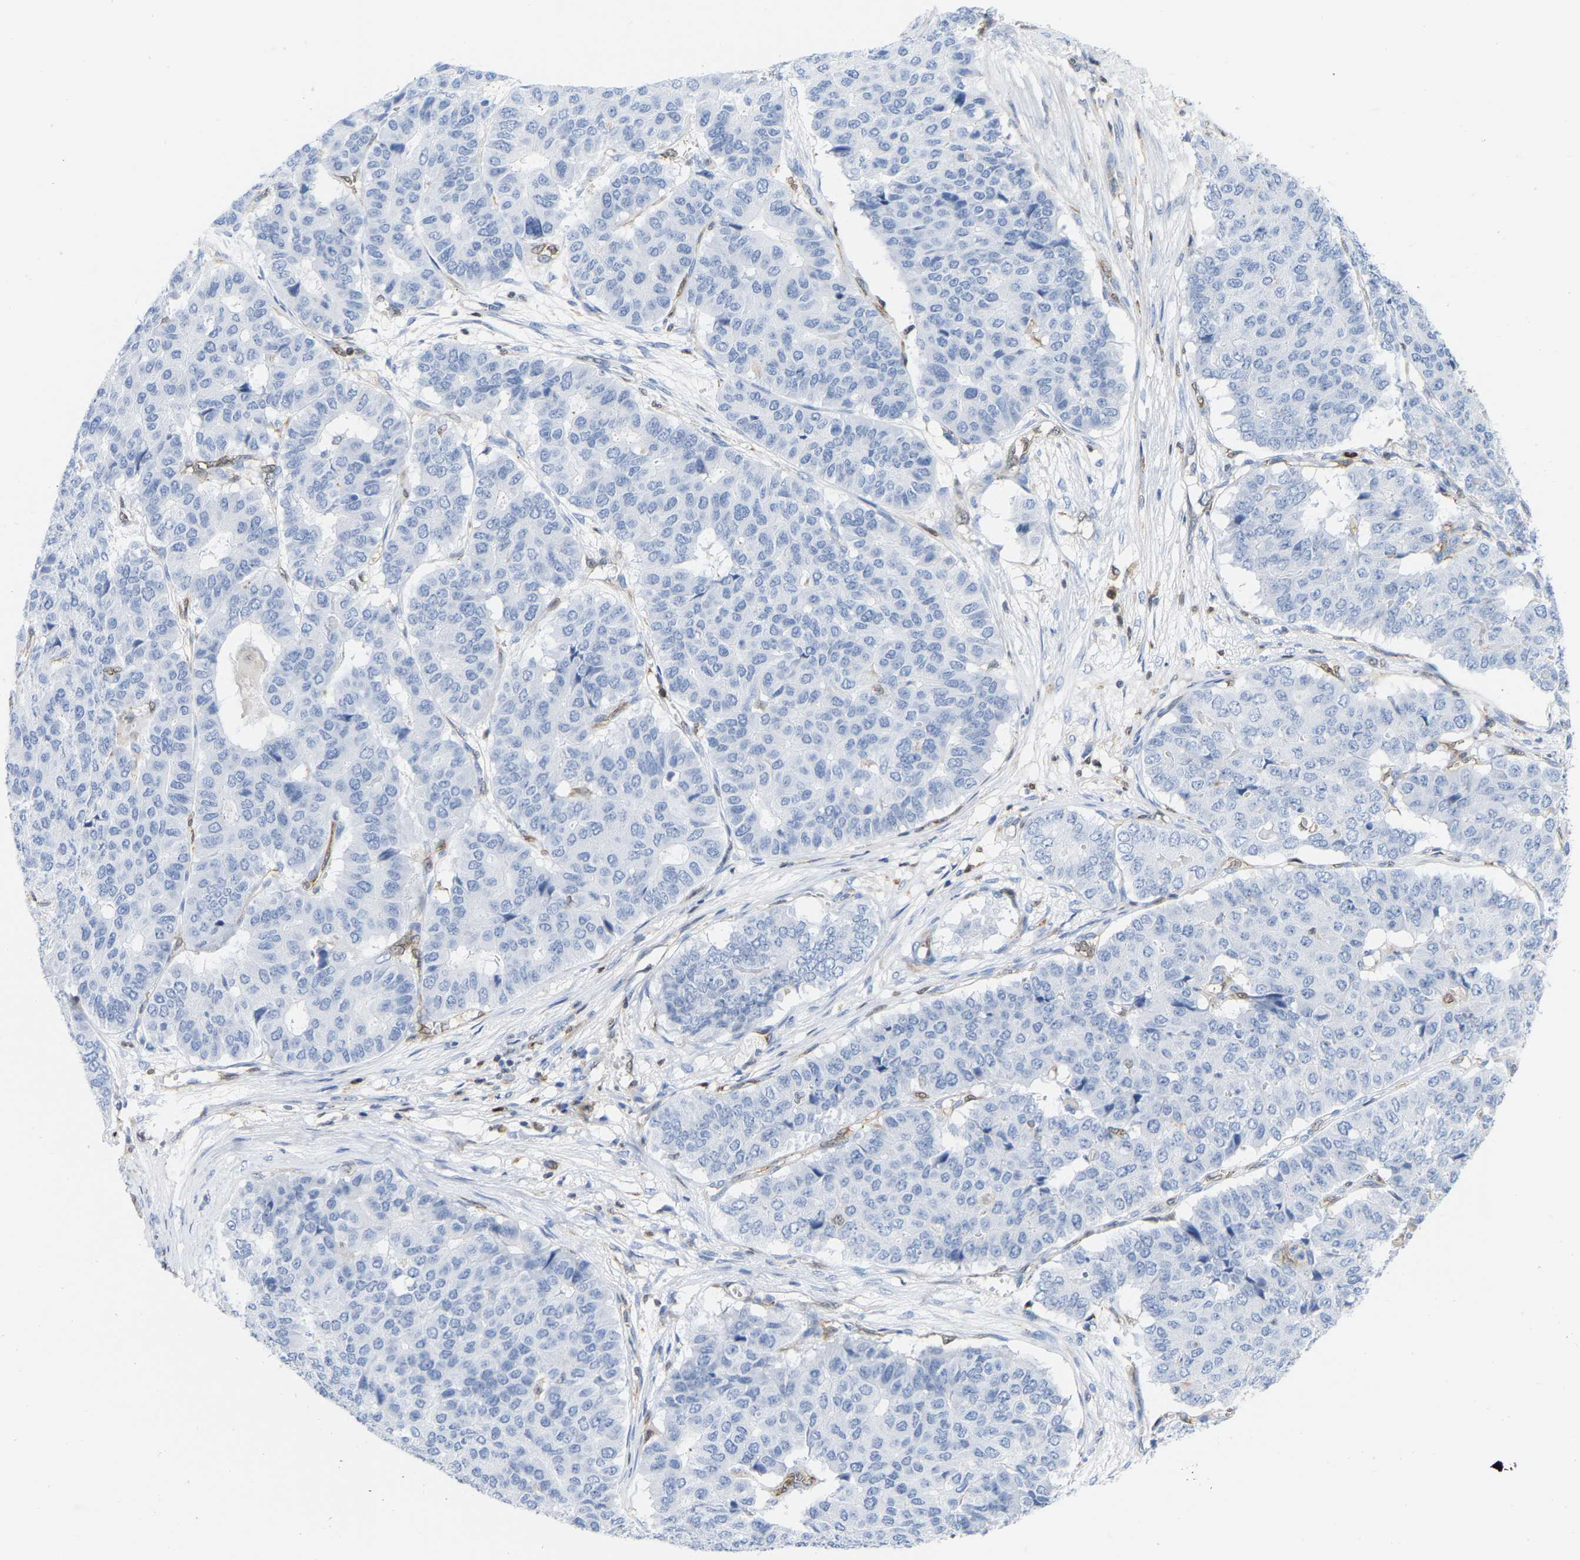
{"staining": {"intensity": "negative", "quantity": "none", "location": "none"}, "tissue": "pancreatic cancer", "cell_type": "Tumor cells", "image_type": "cancer", "snomed": [{"axis": "morphology", "description": "Adenocarcinoma, NOS"}, {"axis": "topography", "description": "Pancreas"}], "caption": "Pancreatic cancer (adenocarcinoma) was stained to show a protein in brown. There is no significant positivity in tumor cells. (Stains: DAB IHC with hematoxylin counter stain, Microscopy: brightfield microscopy at high magnification).", "gene": "GIMAP4", "patient": {"sex": "male", "age": 50}}